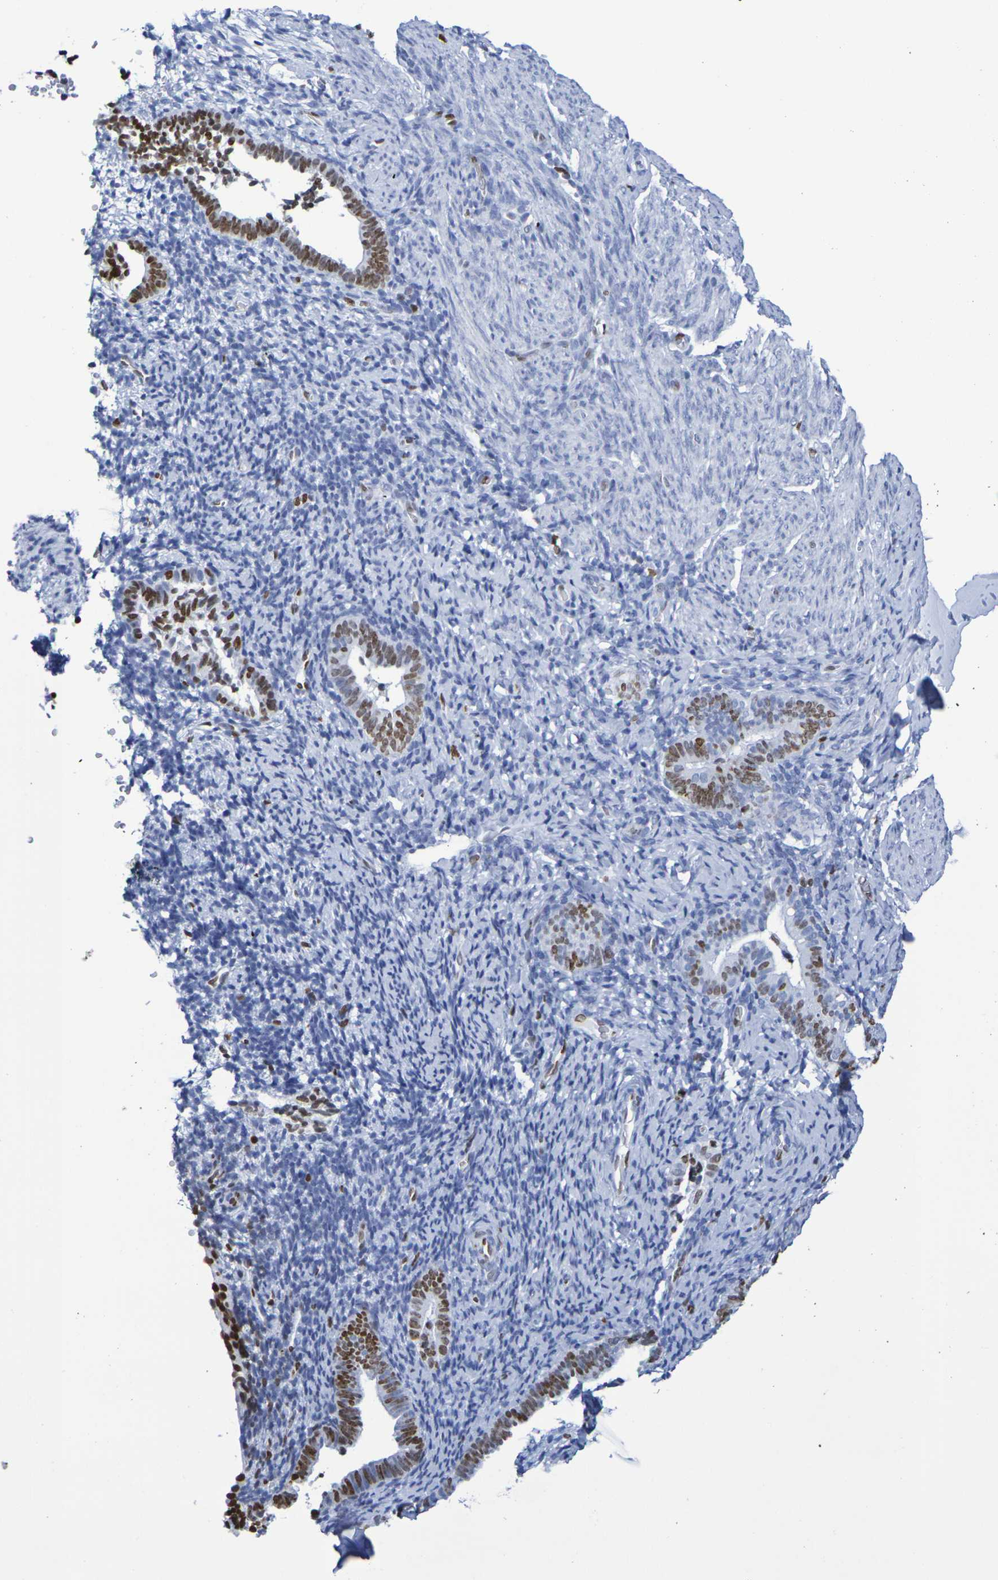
{"staining": {"intensity": "moderate", "quantity": "<25%", "location": "nuclear"}, "tissue": "endometrium", "cell_type": "Cells in endometrial stroma", "image_type": "normal", "snomed": [{"axis": "morphology", "description": "Normal tissue, NOS"}, {"axis": "topography", "description": "Endometrium"}], "caption": "Endometrium stained with DAB IHC demonstrates low levels of moderate nuclear staining in about <25% of cells in endometrial stroma.", "gene": "H1", "patient": {"sex": "female", "age": 51}}